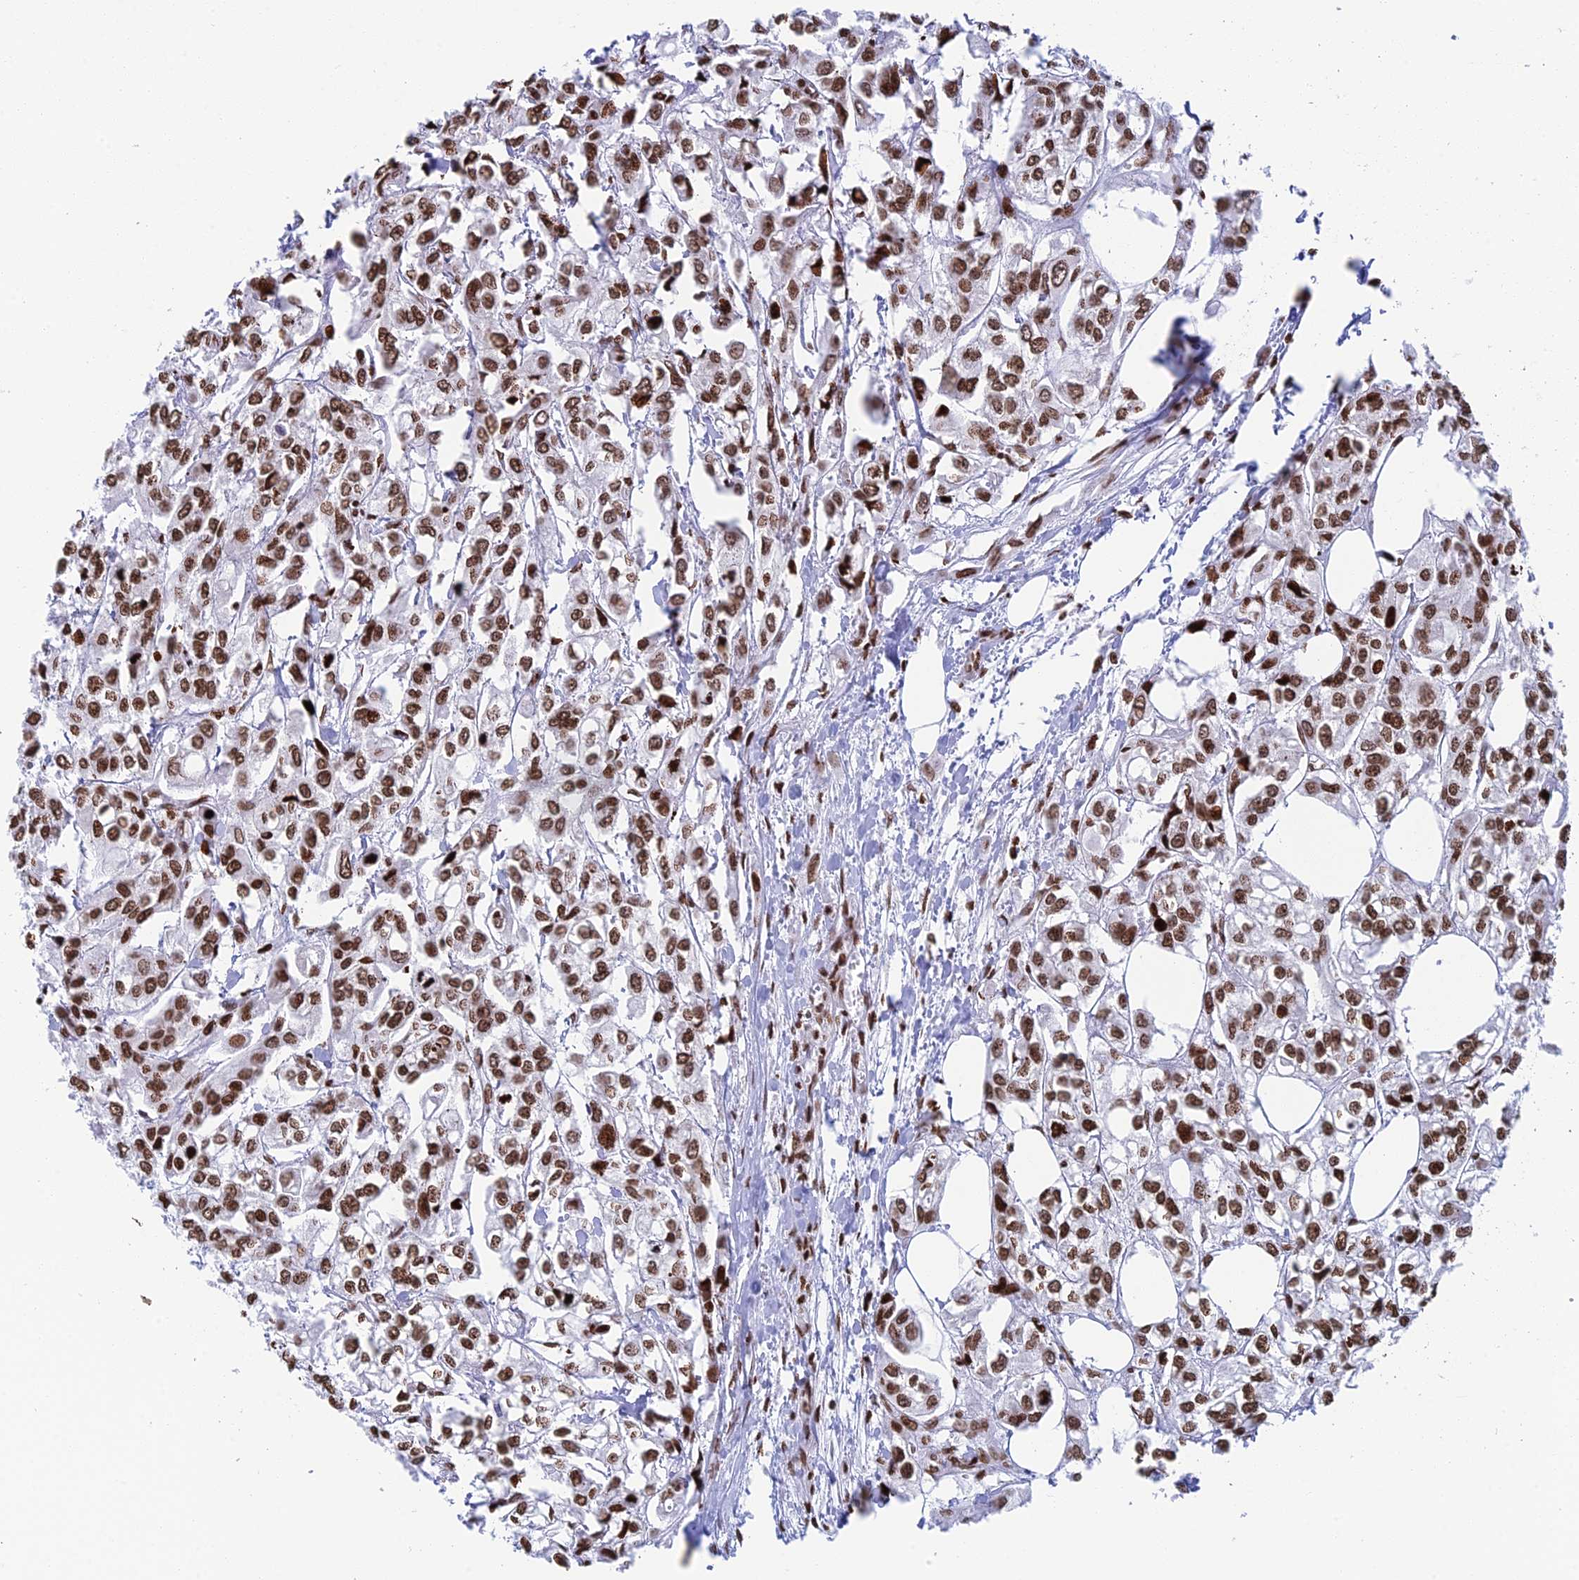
{"staining": {"intensity": "moderate", "quantity": ">75%", "location": "nuclear"}, "tissue": "urothelial cancer", "cell_type": "Tumor cells", "image_type": "cancer", "snomed": [{"axis": "morphology", "description": "Urothelial carcinoma, High grade"}, {"axis": "topography", "description": "Urinary bladder"}], "caption": "Immunohistochemical staining of human urothelial carcinoma (high-grade) reveals medium levels of moderate nuclear protein positivity in approximately >75% of tumor cells.", "gene": "RPAP1", "patient": {"sex": "male", "age": 67}}